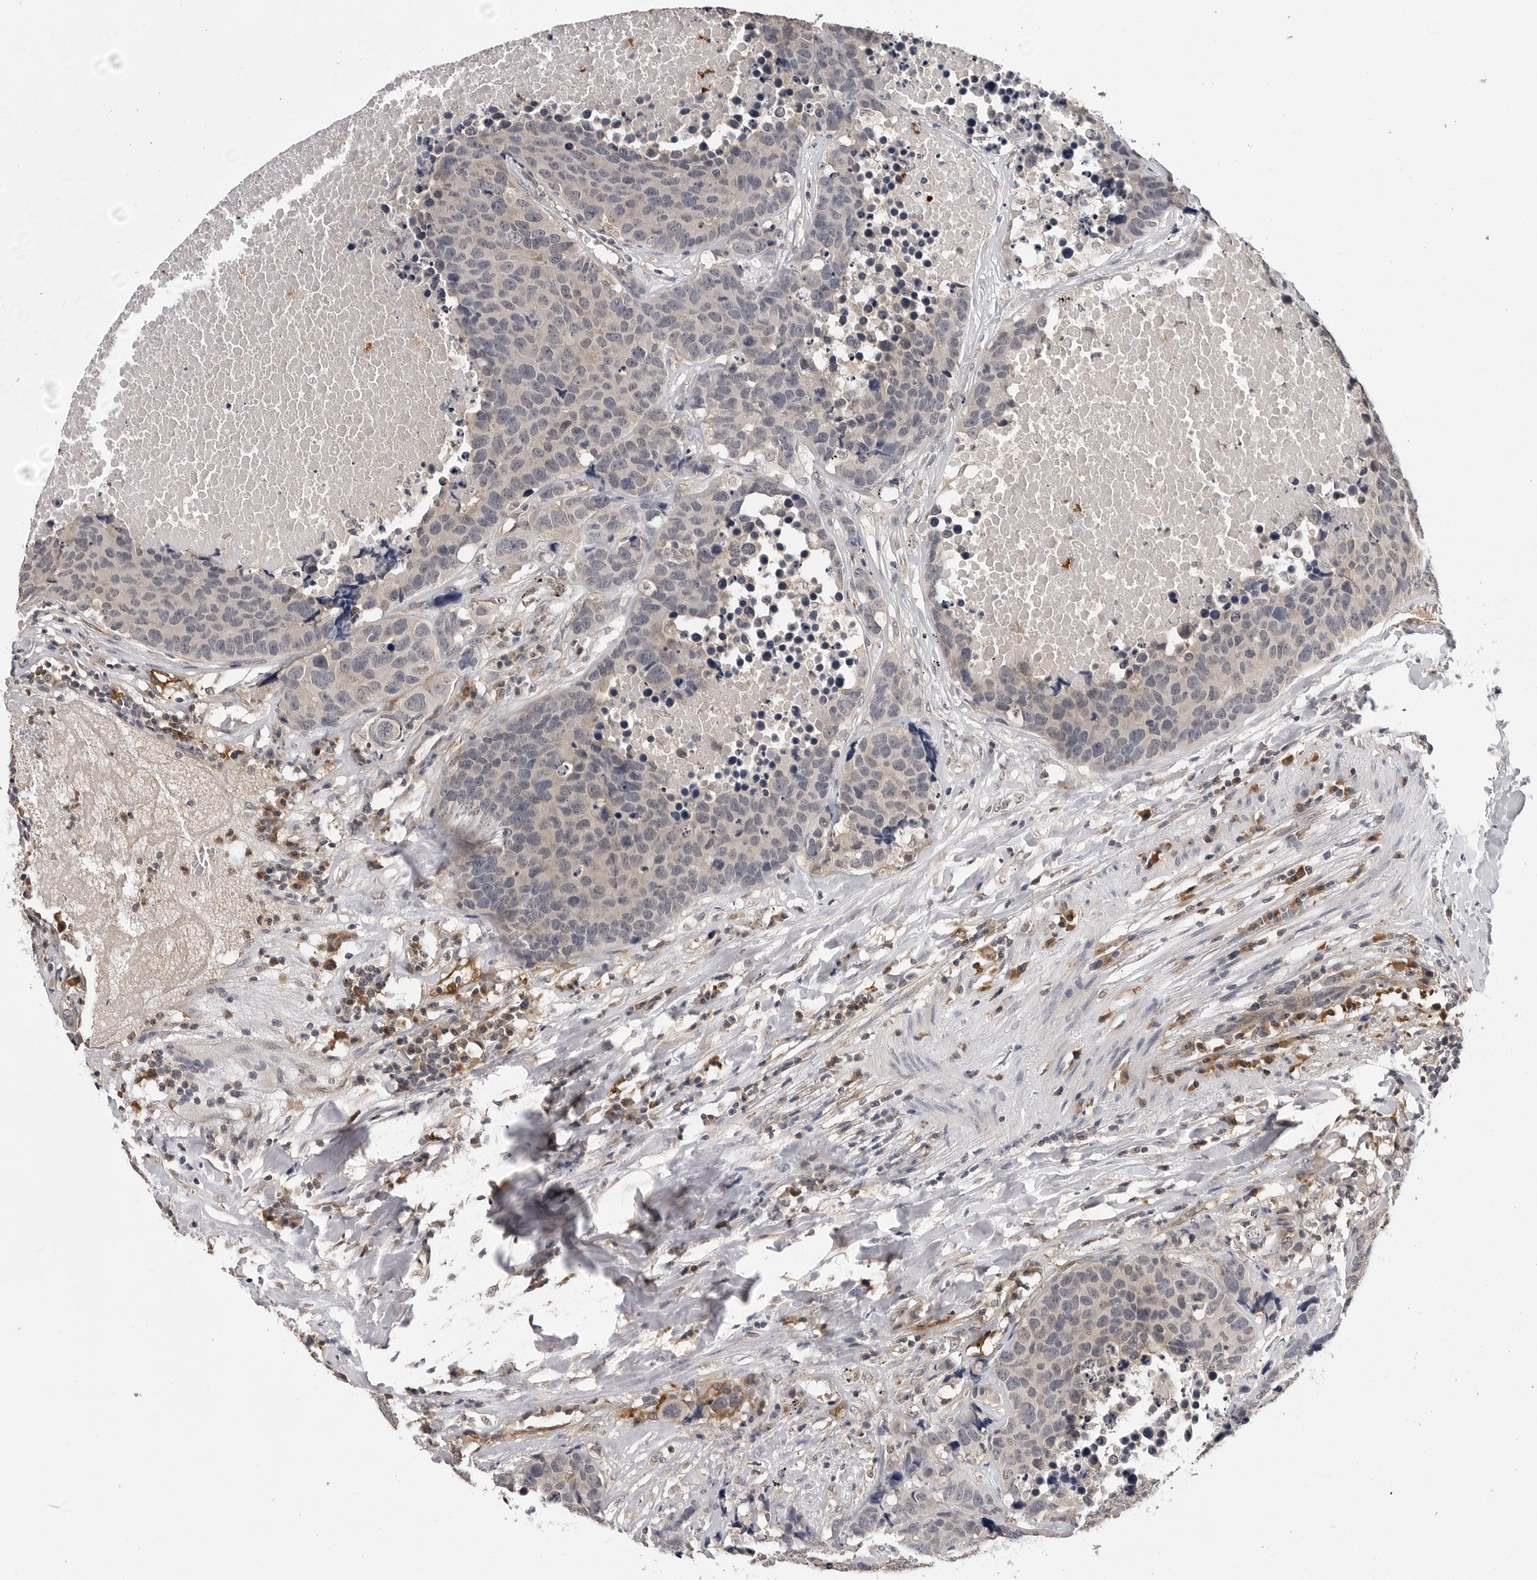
{"staining": {"intensity": "negative", "quantity": "none", "location": "none"}, "tissue": "carcinoid", "cell_type": "Tumor cells", "image_type": "cancer", "snomed": [{"axis": "morphology", "description": "Carcinoid, malignant, NOS"}, {"axis": "topography", "description": "Lung"}], "caption": "An immunohistochemistry (IHC) histopathology image of malignant carcinoid is shown. There is no staining in tumor cells of malignant carcinoid.", "gene": "TRMT13", "patient": {"sex": "male", "age": 60}}